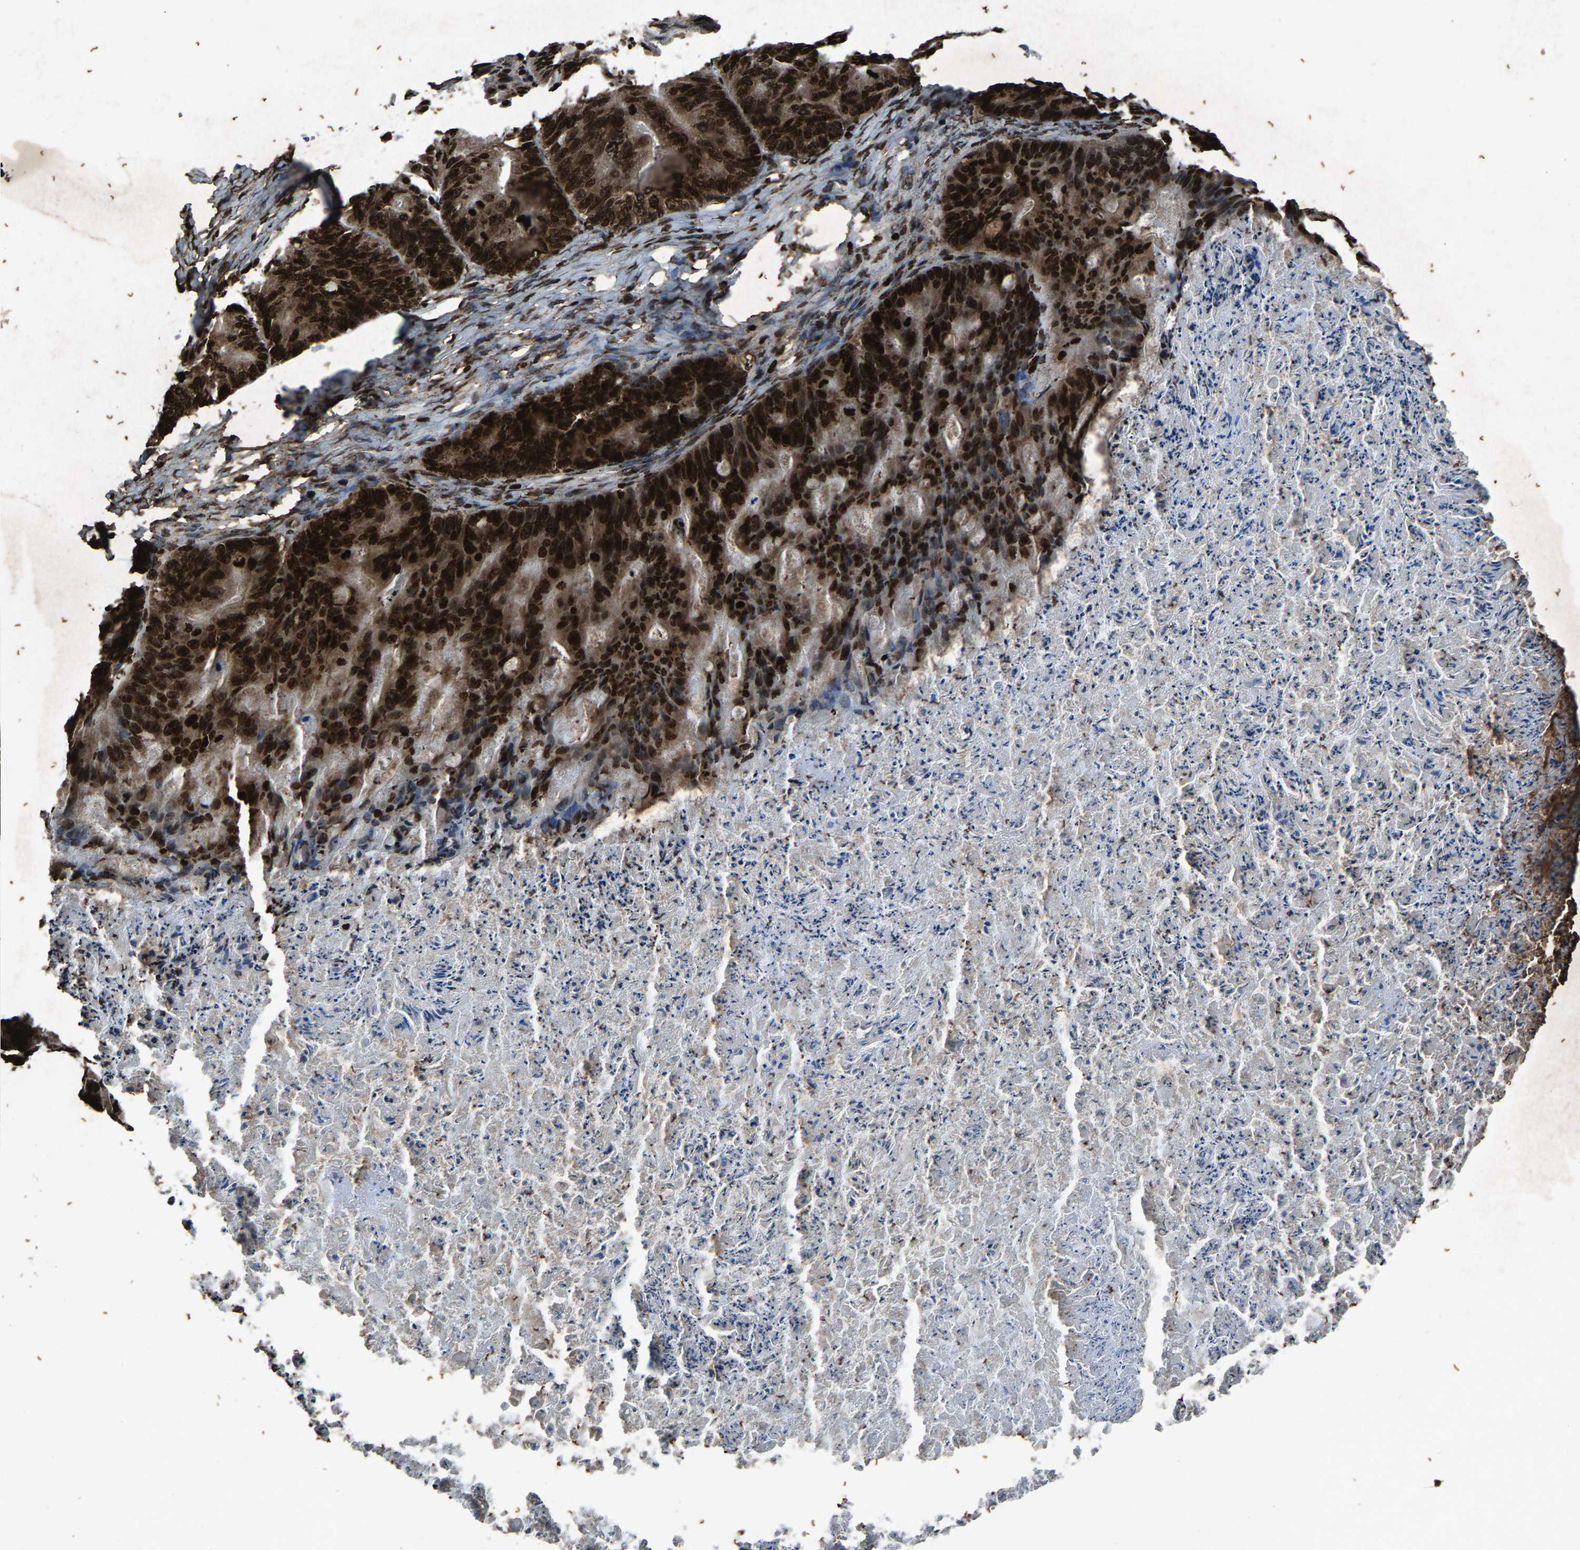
{"staining": {"intensity": "strong", "quantity": ">75%", "location": "nuclear"}, "tissue": "ovarian cancer", "cell_type": "Tumor cells", "image_type": "cancer", "snomed": [{"axis": "morphology", "description": "Cystadenocarcinoma, mucinous, NOS"}, {"axis": "topography", "description": "Ovary"}], "caption": "About >75% of tumor cells in ovarian cancer (mucinous cystadenocarcinoma) demonstrate strong nuclear protein staining as visualized by brown immunohistochemical staining.", "gene": "H4C1", "patient": {"sex": "female", "age": 36}}